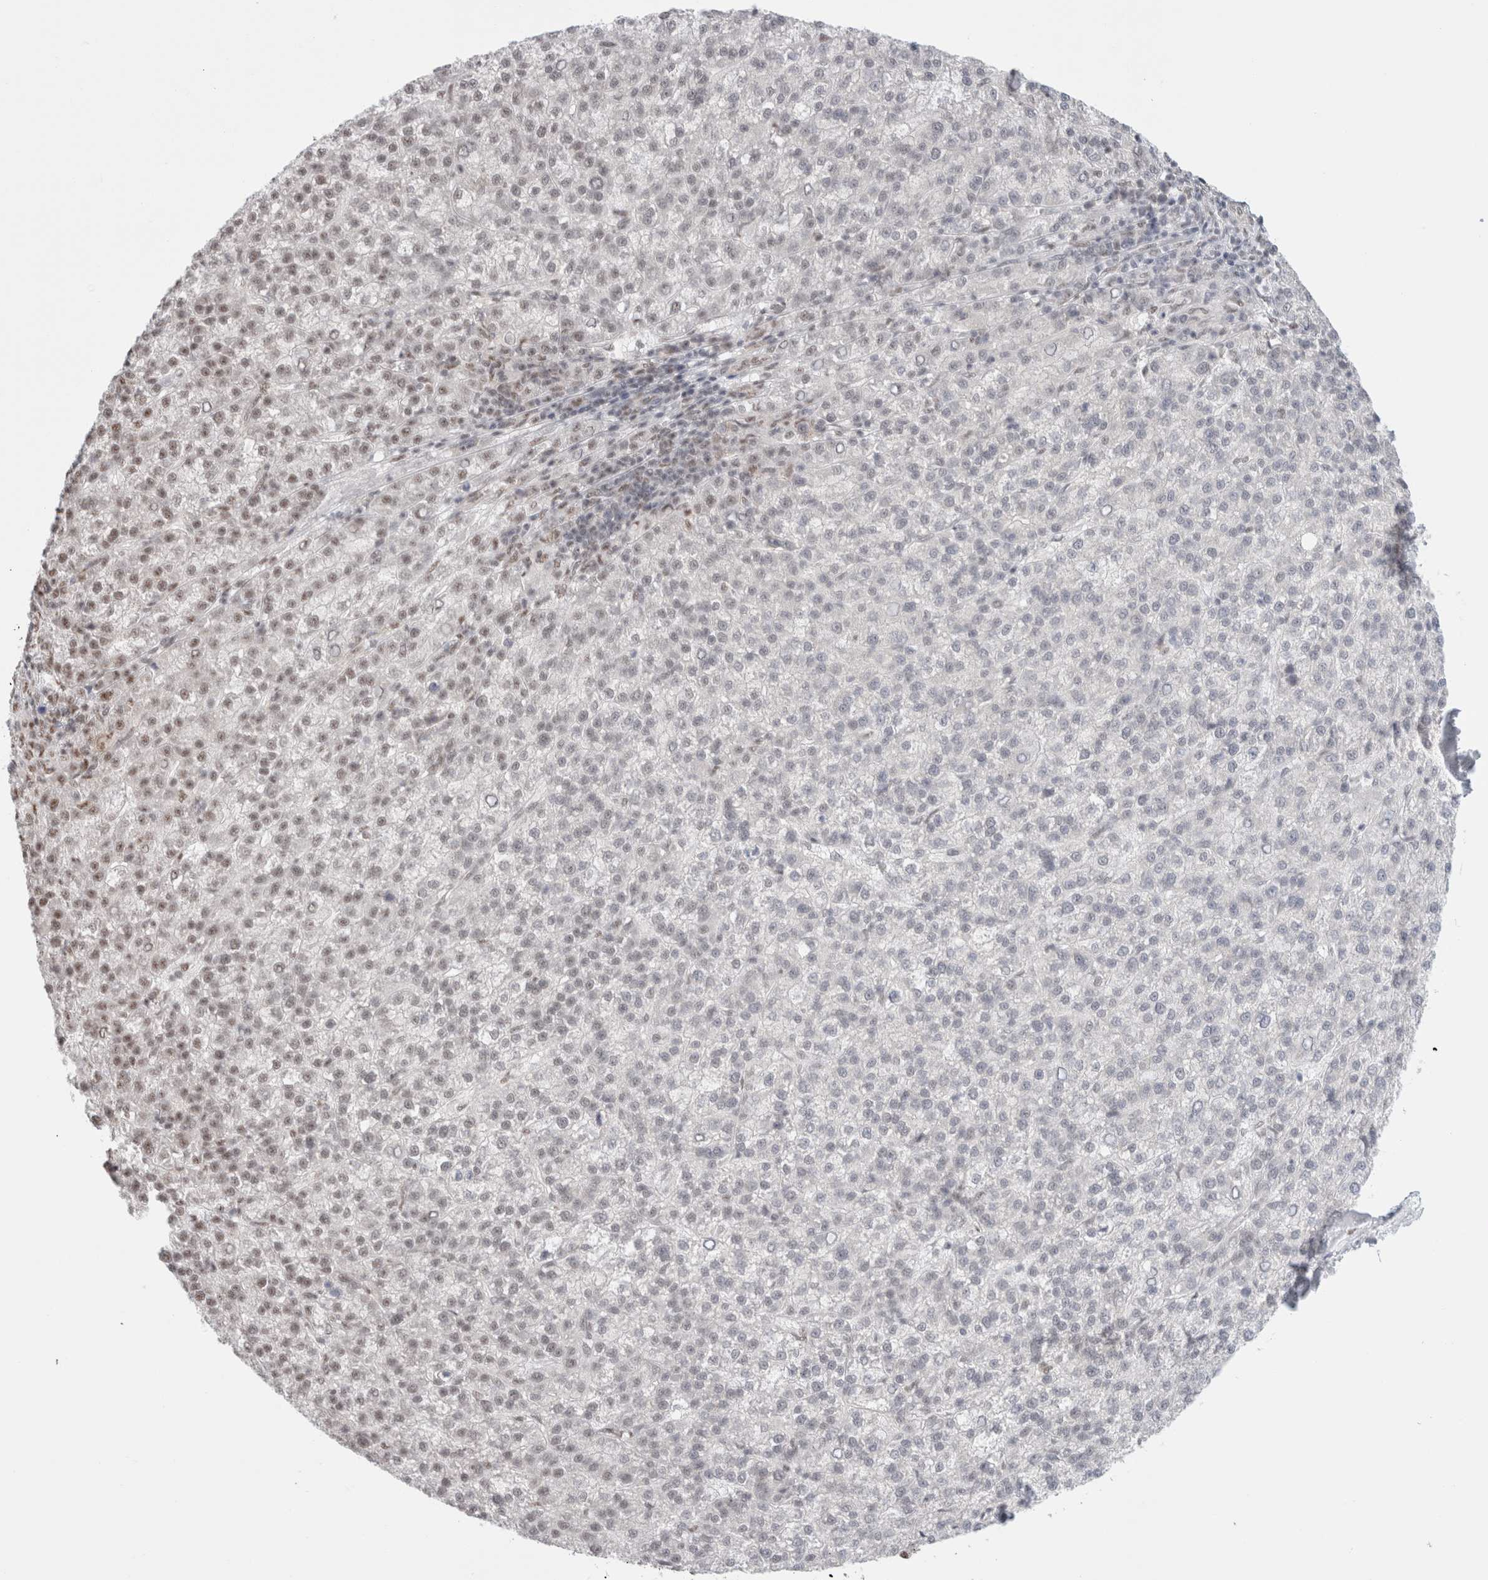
{"staining": {"intensity": "weak", "quantity": "<25%", "location": "nuclear"}, "tissue": "liver cancer", "cell_type": "Tumor cells", "image_type": "cancer", "snomed": [{"axis": "morphology", "description": "Carcinoma, Hepatocellular, NOS"}, {"axis": "topography", "description": "Liver"}], "caption": "A high-resolution photomicrograph shows immunohistochemistry (IHC) staining of liver hepatocellular carcinoma, which exhibits no significant expression in tumor cells.", "gene": "TRMT12", "patient": {"sex": "female", "age": 58}}